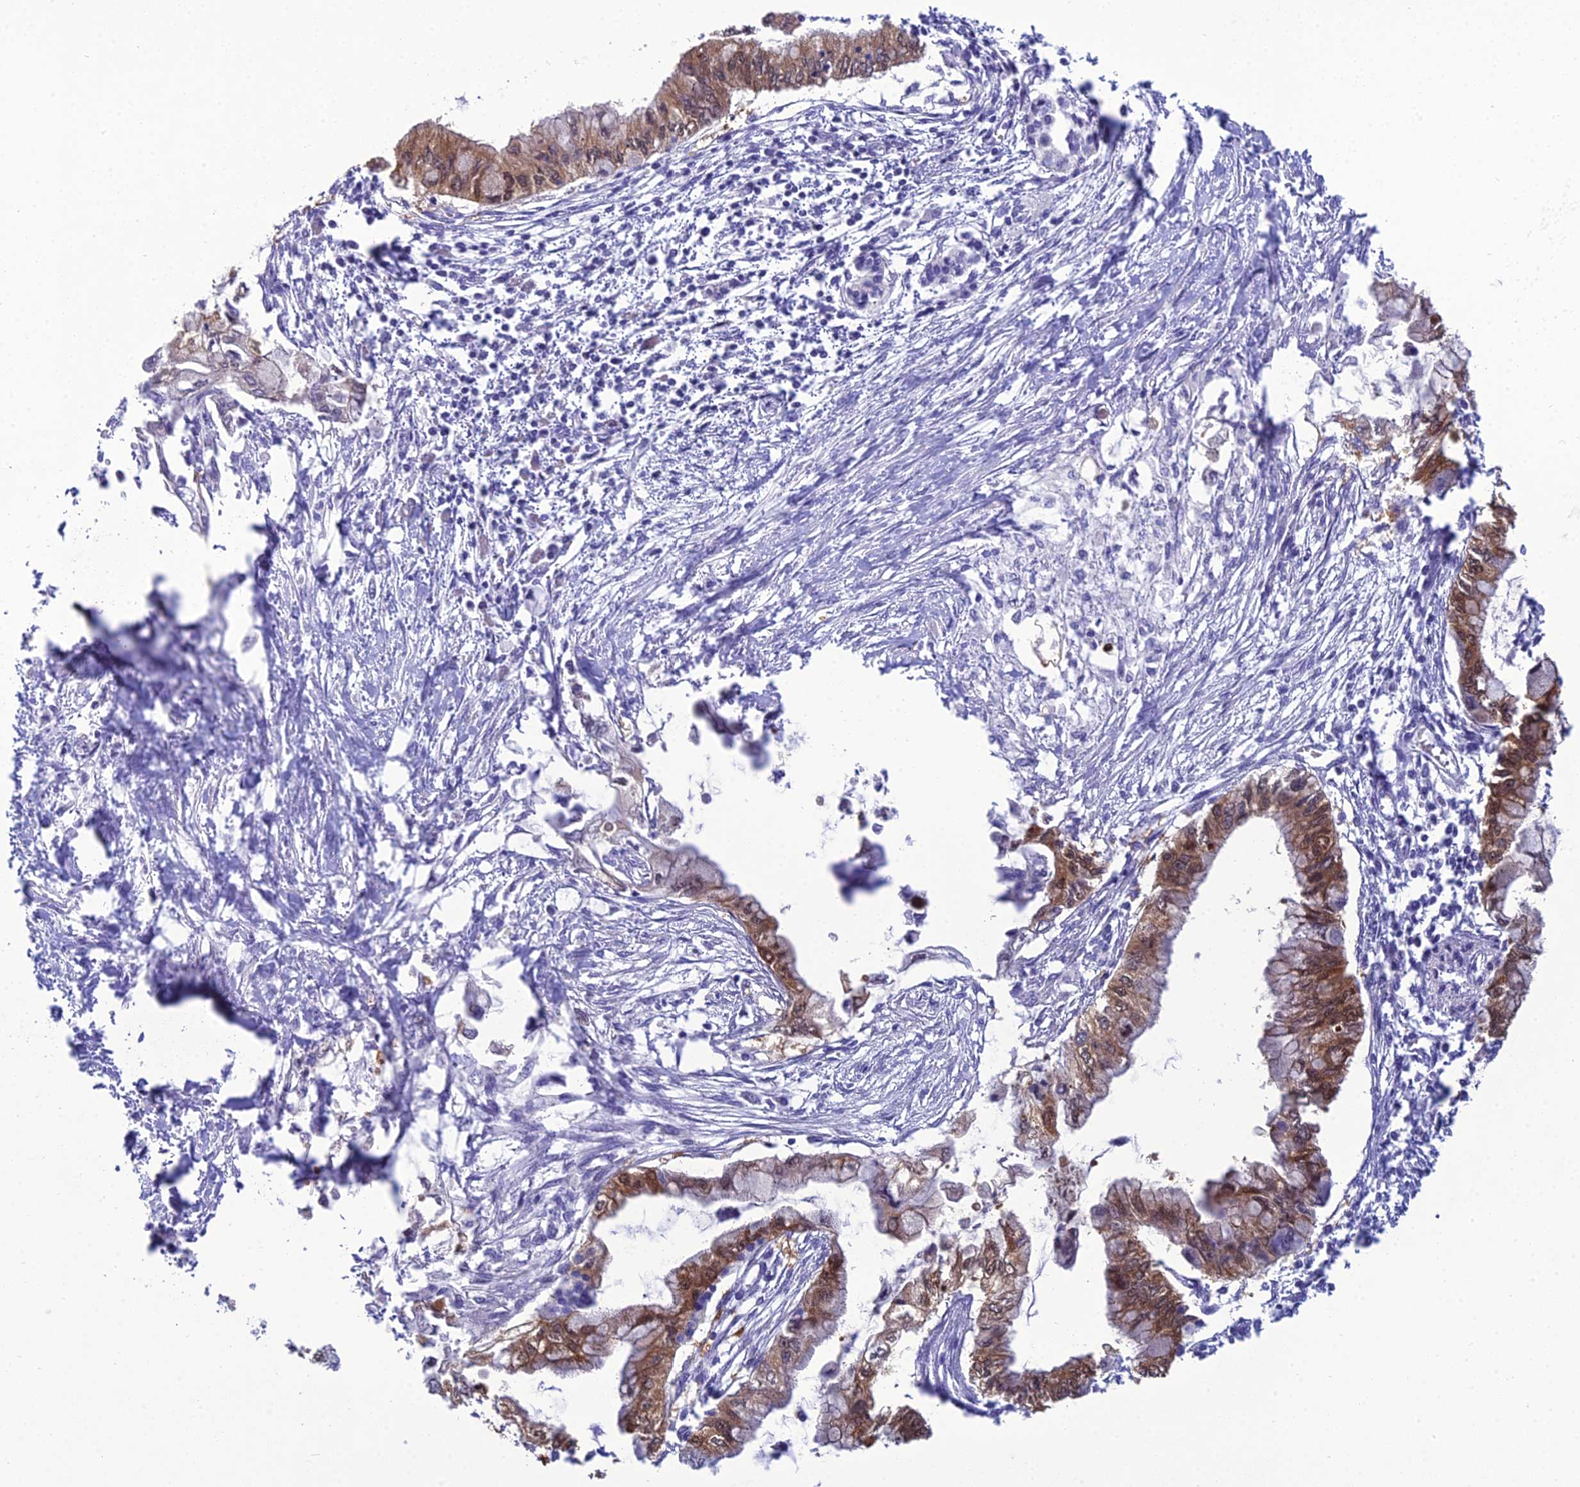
{"staining": {"intensity": "moderate", "quantity": ">75%", "location": "cytoplasmic/membranous"}, "tissue": "pancreatic cancer", "cell_type": "Tumor cells", "image_type": "cancer", "snomed": [{"axis": "morphology", "description": "Adenocarcinoma, NOS"}, {"axis": "topography", "description": "Pancreas"}], "caption": "There is medium levels of moderate cytoplasmic/membranous positivity in tumor cells of pancreatic adenocarcinoma, as demonstrated by immunohistochemical staining (brown color).", "gene": "GNPNAT1", "patient": {"sex": "male", "age": 48}}